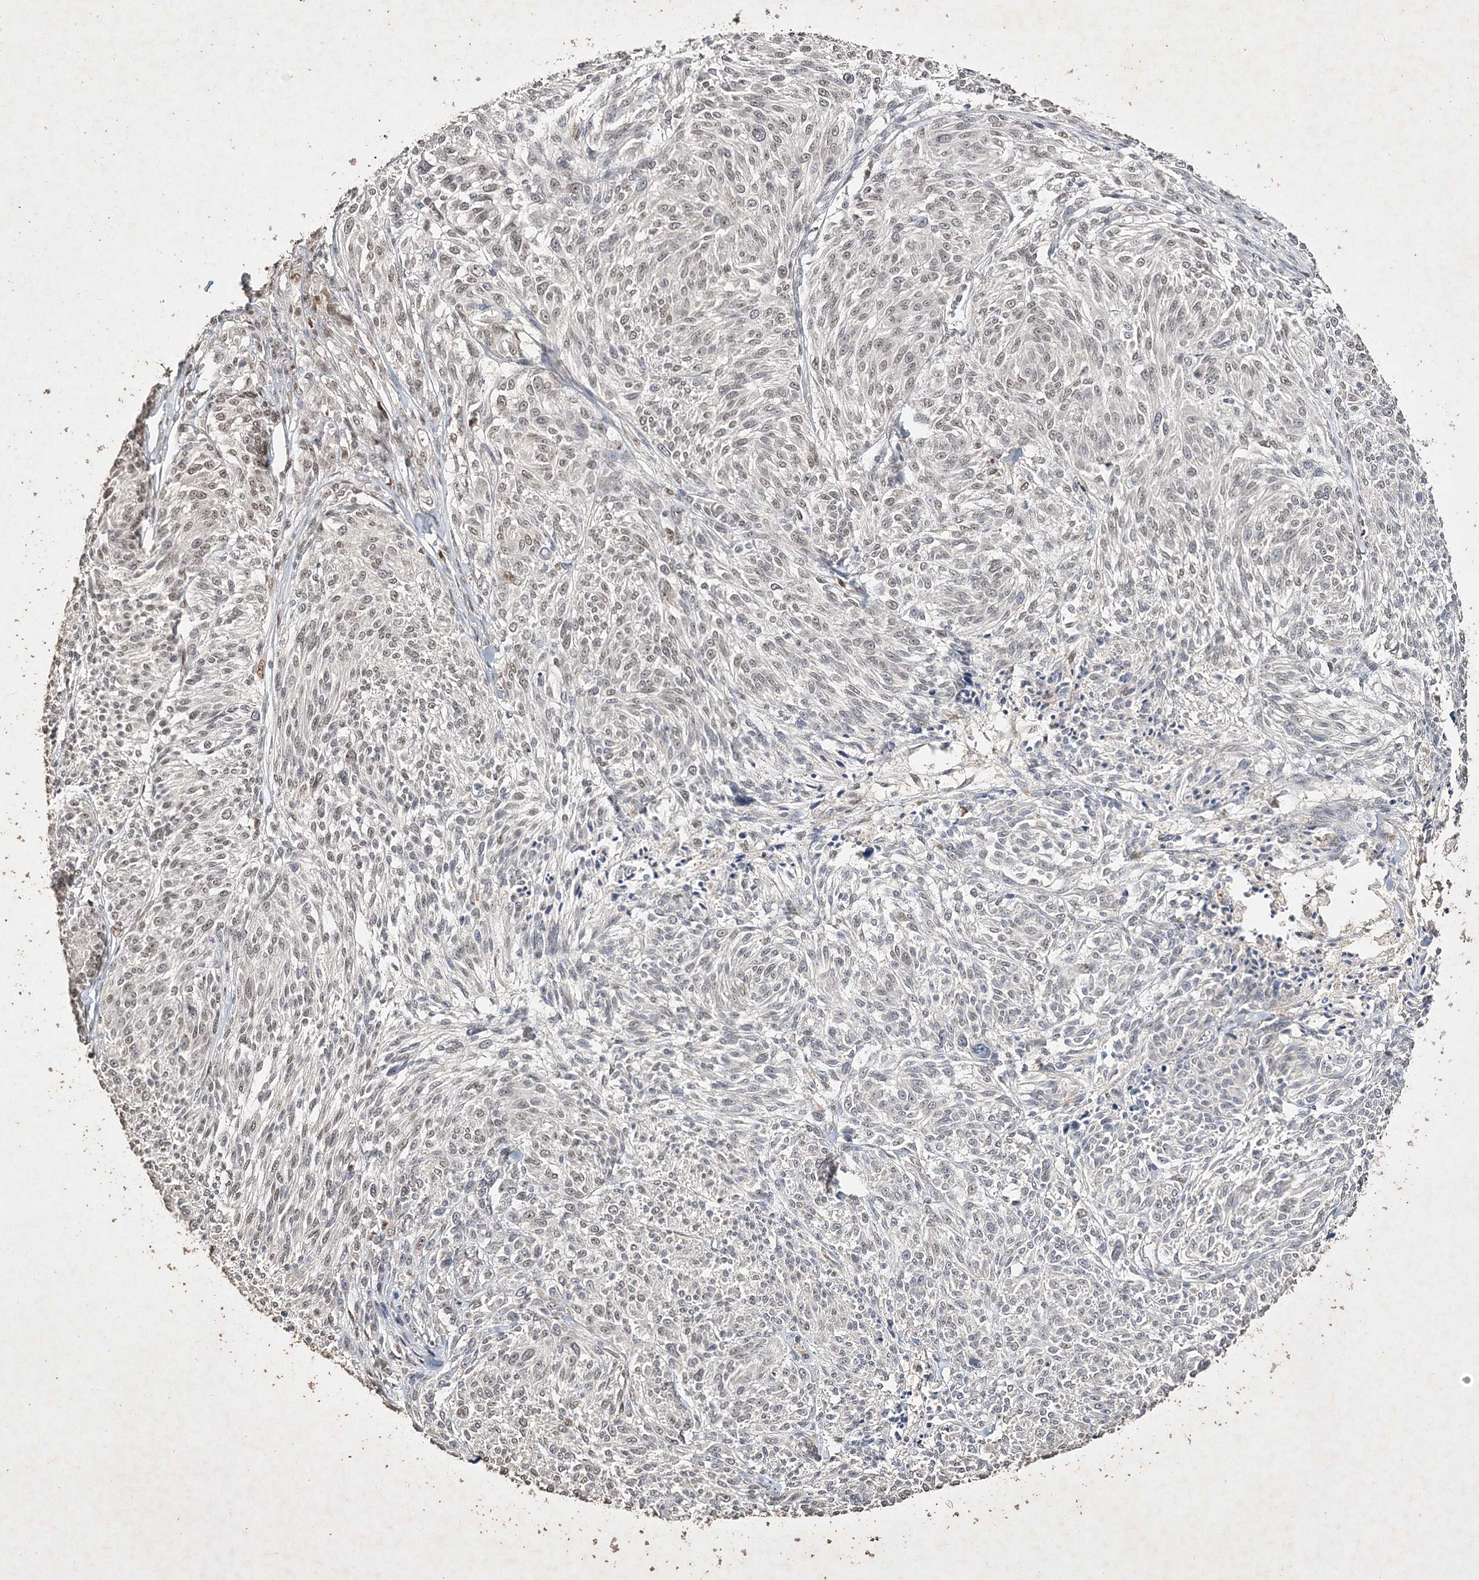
{"staining": {"intensity": "weak", "quantity": "<25%", "location": "nuclear"}, "tissue": "melanoma", "cell_type": "Tumor cells", "image_type": "cancer", "snomed": [{"axis": "morphology", "description": "Malignant melanoma, NOS"}, {"axis": "topography", "description": "Skin of trunk"}], "caption": "Tumor cells show no significant expression in malignant melanoma. Brightfield microscopy of immunohistochemistry stained with DAB (brown) and hematoxylin (blue), captured at high magnification.", "gene": "C3orf38", "patient": {"sex": "male", "age": 71}}